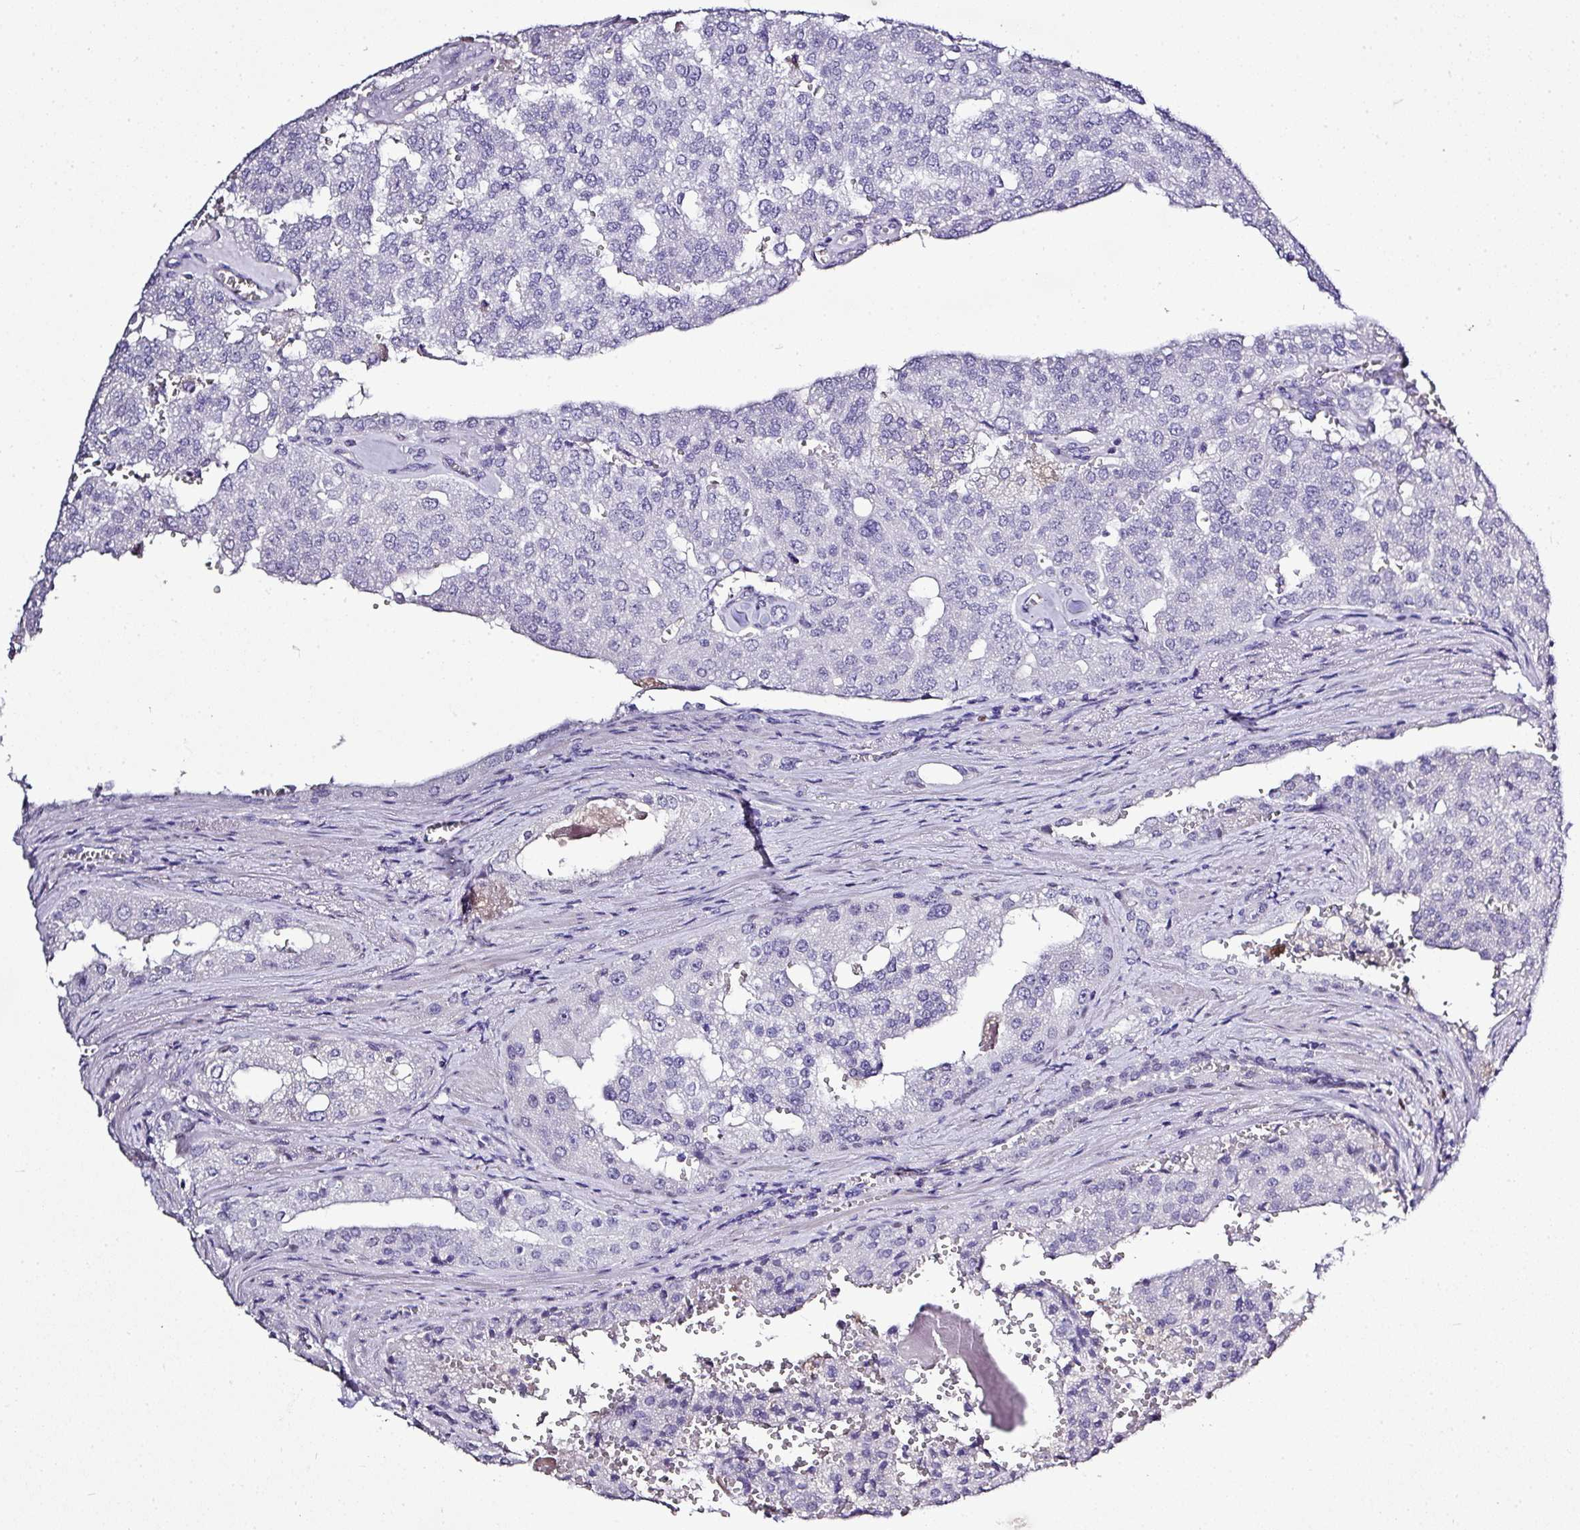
{"staining": {"intensity": "negative", "quantity": "none", "location": "none"}, "tissue": "prostate cancer", "cell_type": "Tumor cells", "image_type": "cancer", "snomed": [{"axis": "morphology", "description": "Adenocarcinoma, High grade"}, {"axis": "topography", "description": "Prostate"}], "caption": "A micrograph of prostate cancer (high-grade adenocarcinoma) stained for a protein shows no brown staining in tumor cells. Nuclei are stained in blue.", "gene": "BCL11A", "patient": {"sex": "male", "age": 68}}